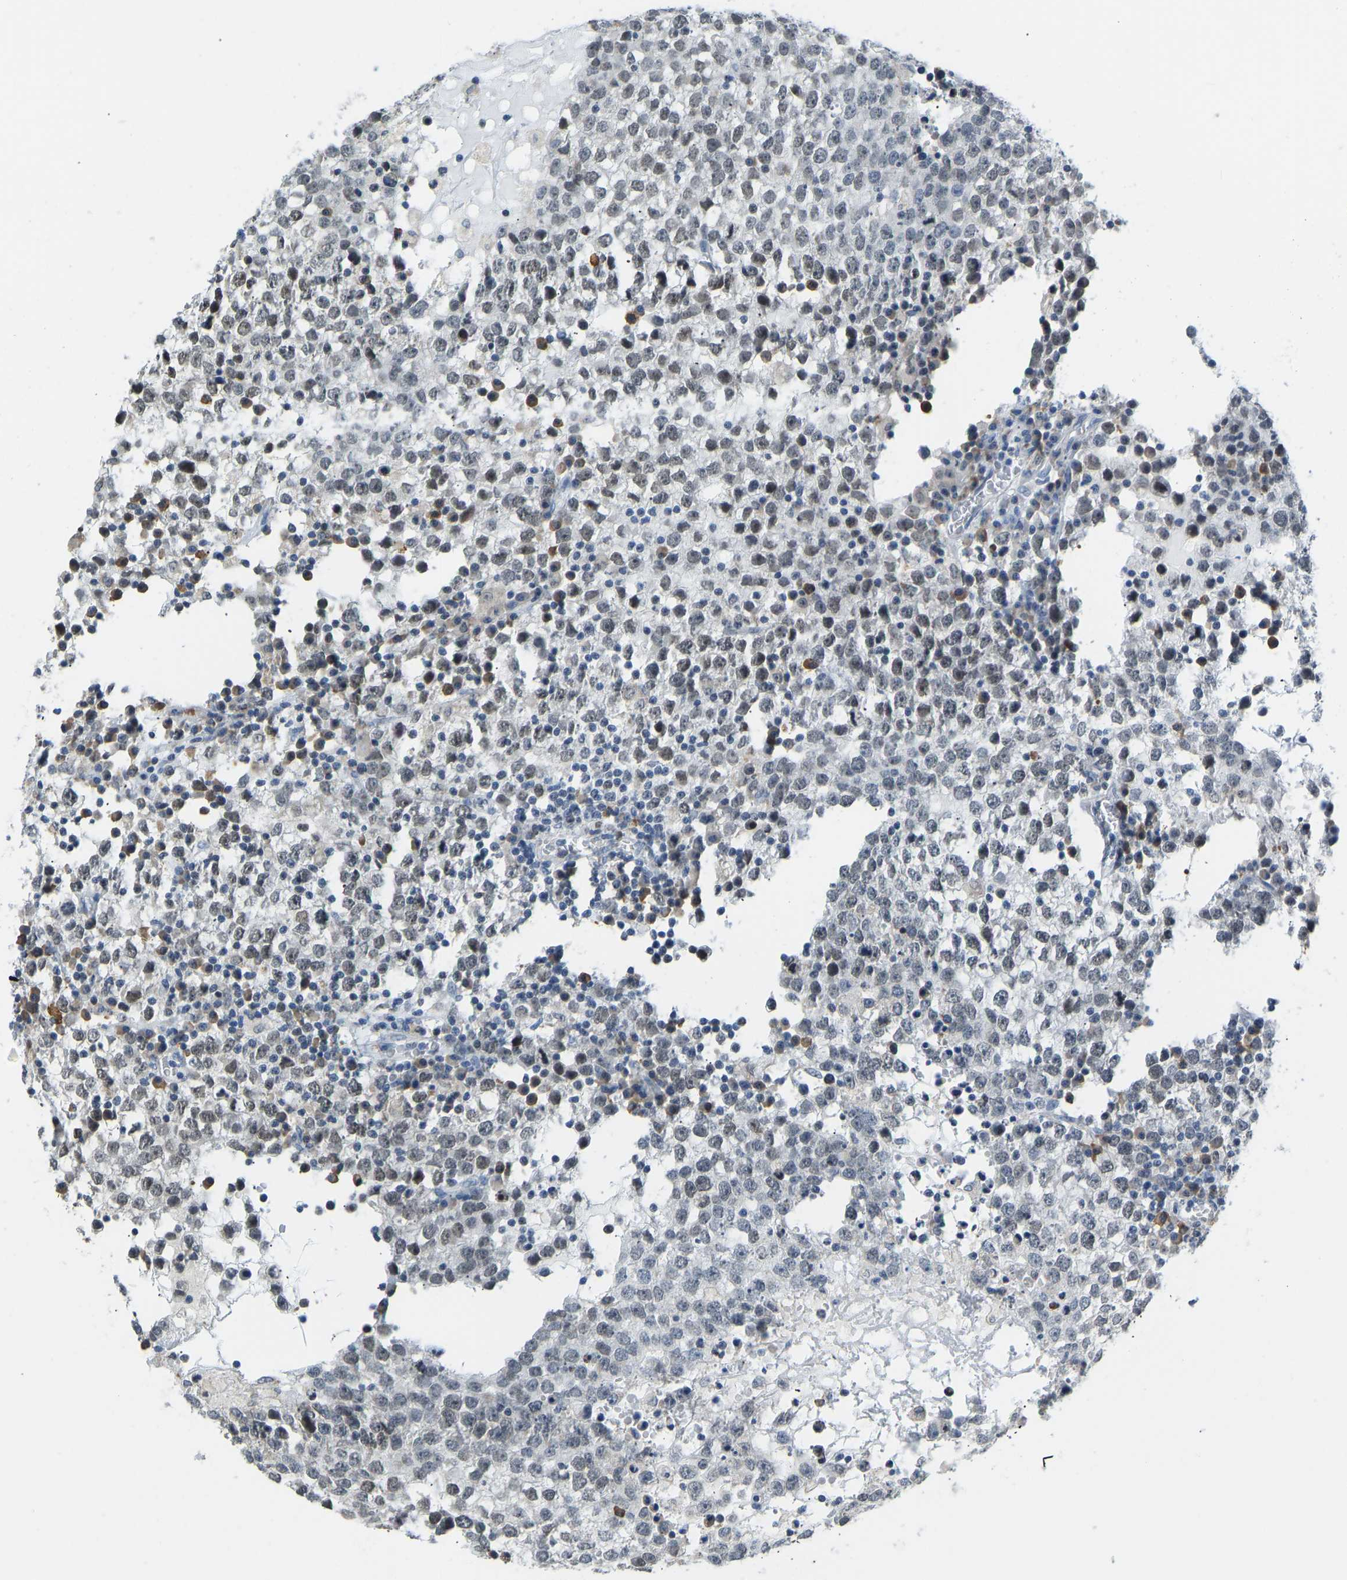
{"staining": {"intensity": "weak", "quantity": "25%-75%", "location": "nuclear"}, "tissue": "testis cancer", "cell_type": "Tumor cells", "image_type": "cancer", "snomed": [{"axis": "morphology", "description": "Seminoma, NOS"}, {"axis": "topography", "description": "Testis"}], "caption": "The micrograph demonstrates immunohistochemical staining of testis seminoma. There is weak nuclear expression is identified in approximately 25%-75% of tumor cells.", "gene": "VRK1", "patient": {"sex": "male", "age": 65}}